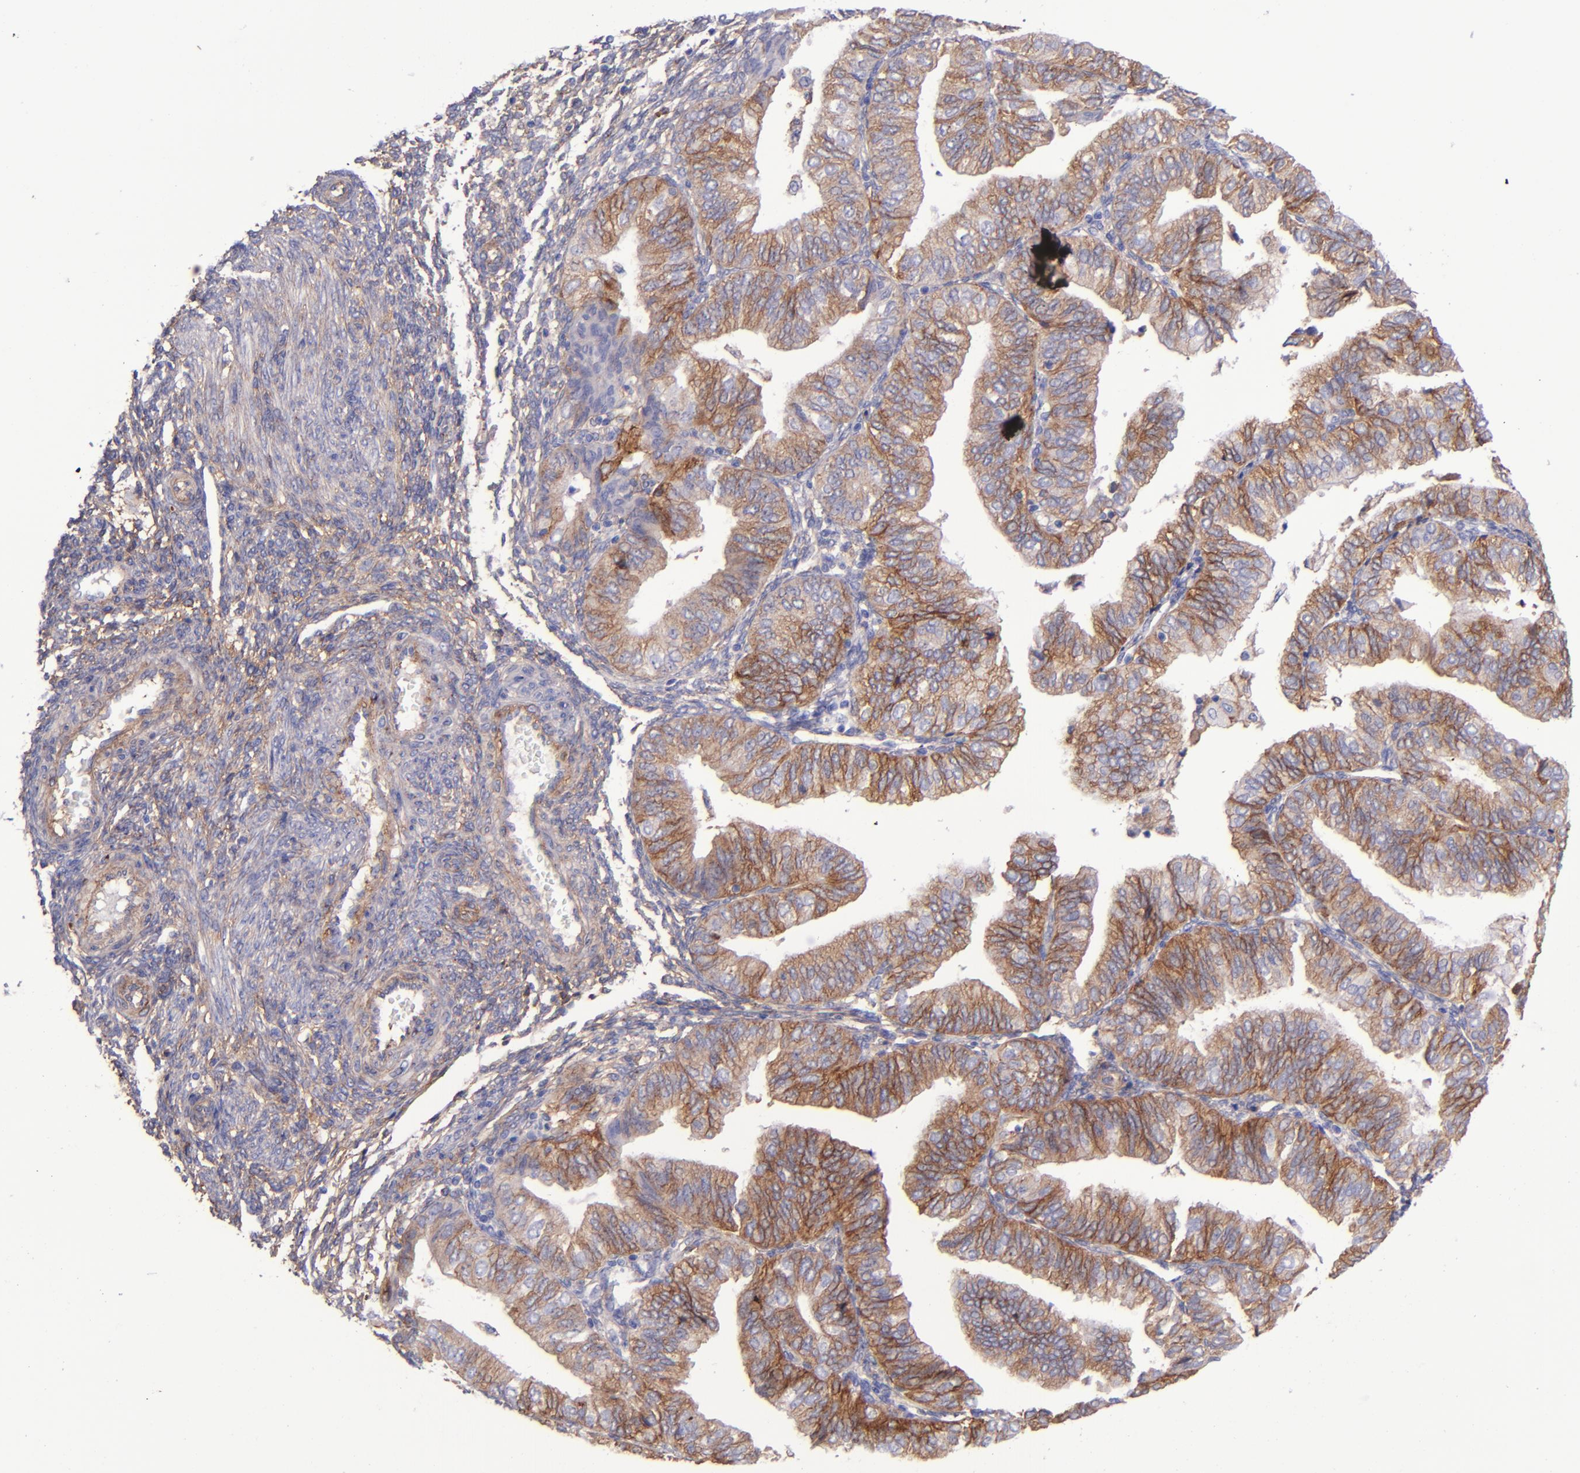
{"staining": {"intensity": "moderate", "quantity": ">75%", "location": "cytoplasmic/membranous"}, "tissue": "endometrial cancer", "cell_type": "Tumor cells", "image_type": "cancer", "snomed": [{"axis": "morphology", "description": "Adenocarcinoma, NOS"}, {"axis": "topography", "description": "Endometrium"}], "caption": "Tumor cells demonstrate medium levels of moderate cytoplasmic/membranous expression in about >75% of cells in endometrial cancer (adenocarcinoma).", "gene": "ITGAV", "patient": {"sex": "female", "age": 51}}